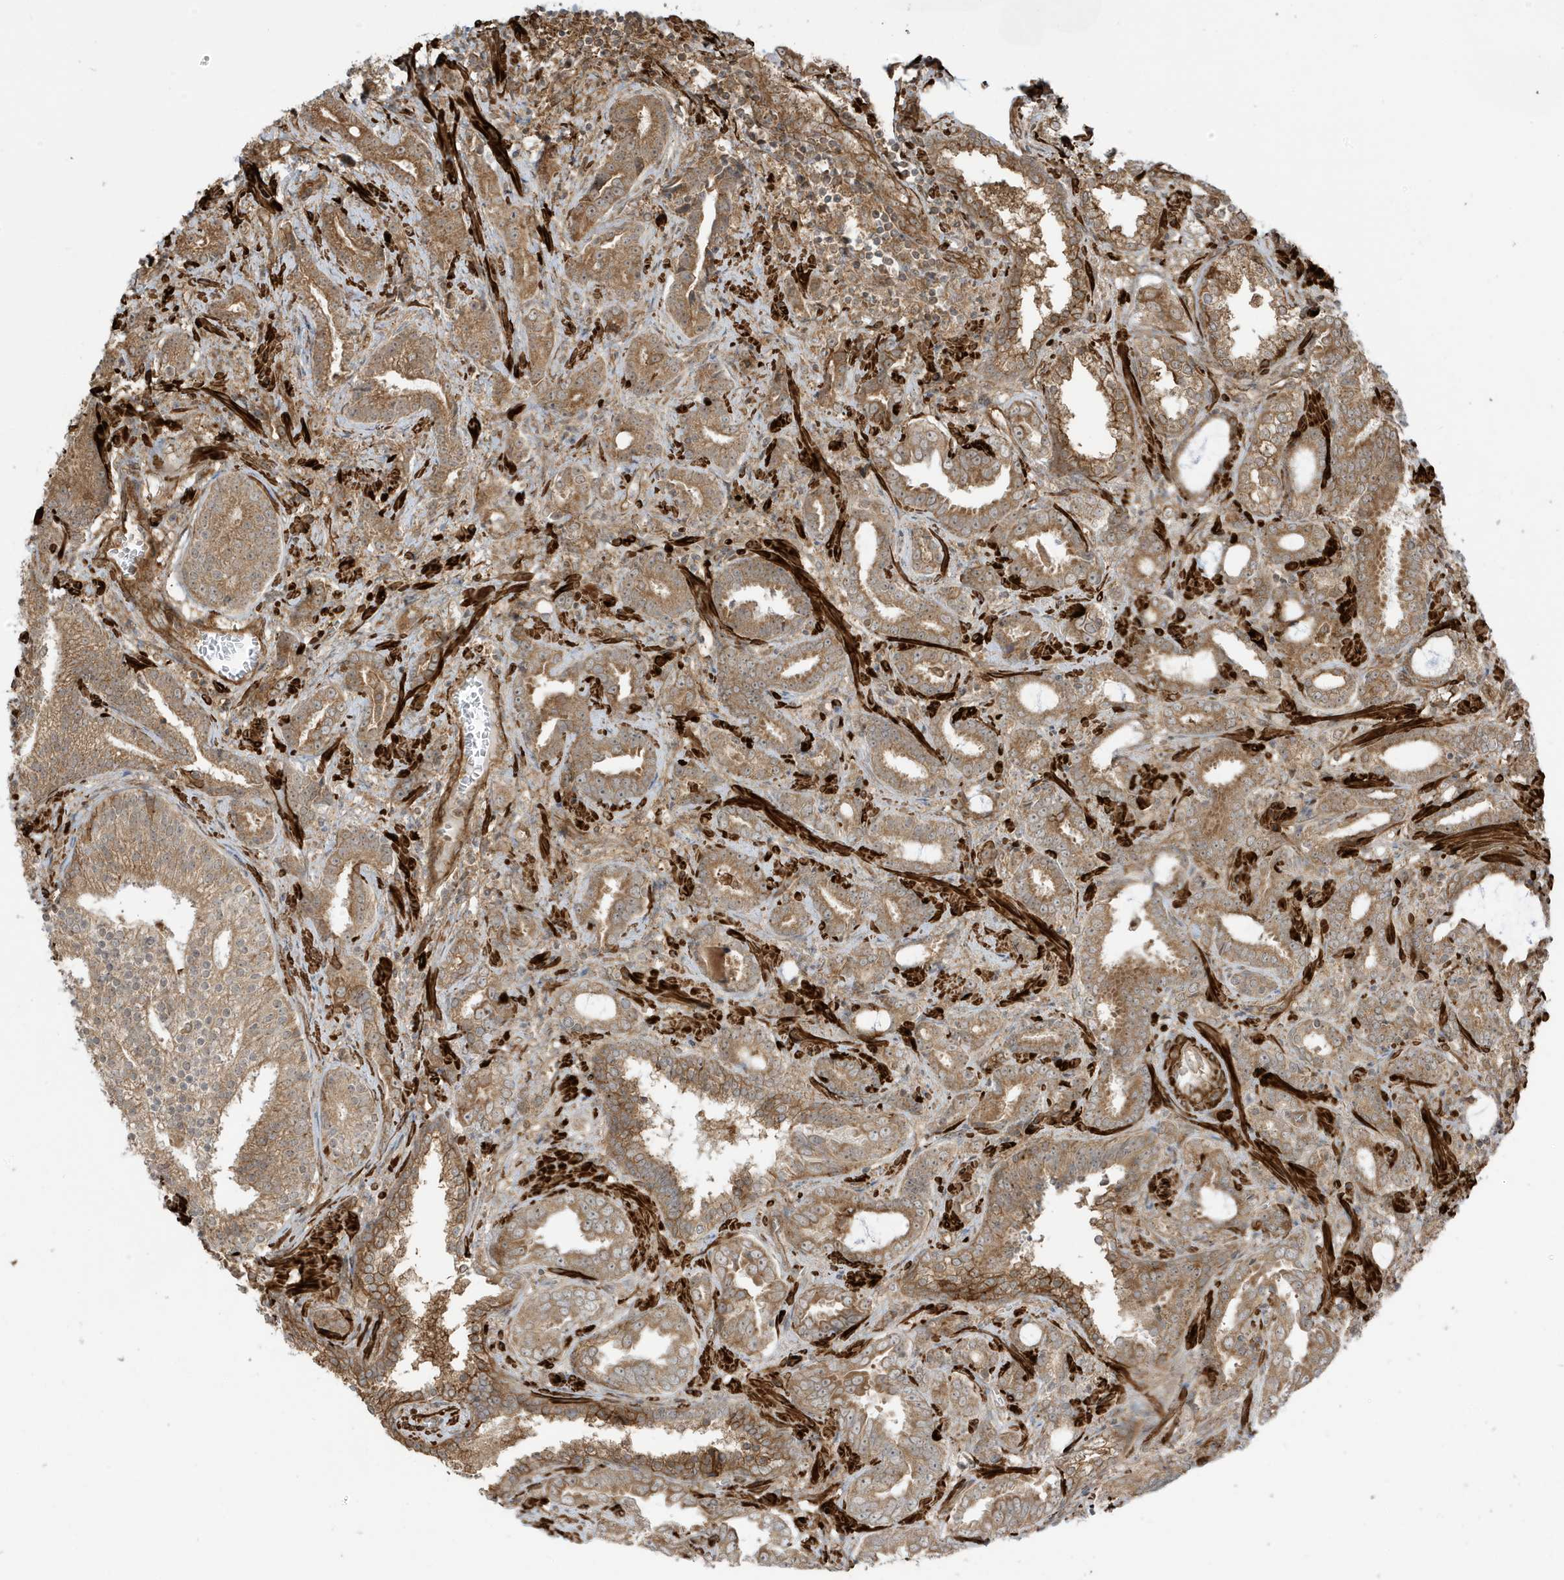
{"staining": {"intensity": "moderate", "quantity": ">75%", "location": "cytoplasmic/membranous"}, "tissue": "prostate cancer", "cell_type": "Tumor cells", "image_type": "cancer", "snomed": [{"axis": "morphology", "description": "Adenocarcinoma, High grade"}, {"axis": "topography", "description": "Prostate and seminal vesicle, NOS"}], "caption": "Immunohistochemical staining of human prostate high-grade adenocarcinoma exhibits moderate cytoplasmic/membranous protein expression in approximately >75% of tumor cells. (Stains: DAB in brown, nuclei in blue, Microscopy: brightfield microscopy at high magnification).", "gene": "CDC42EP3", "patient": {"sex": "male", "age": 67}}